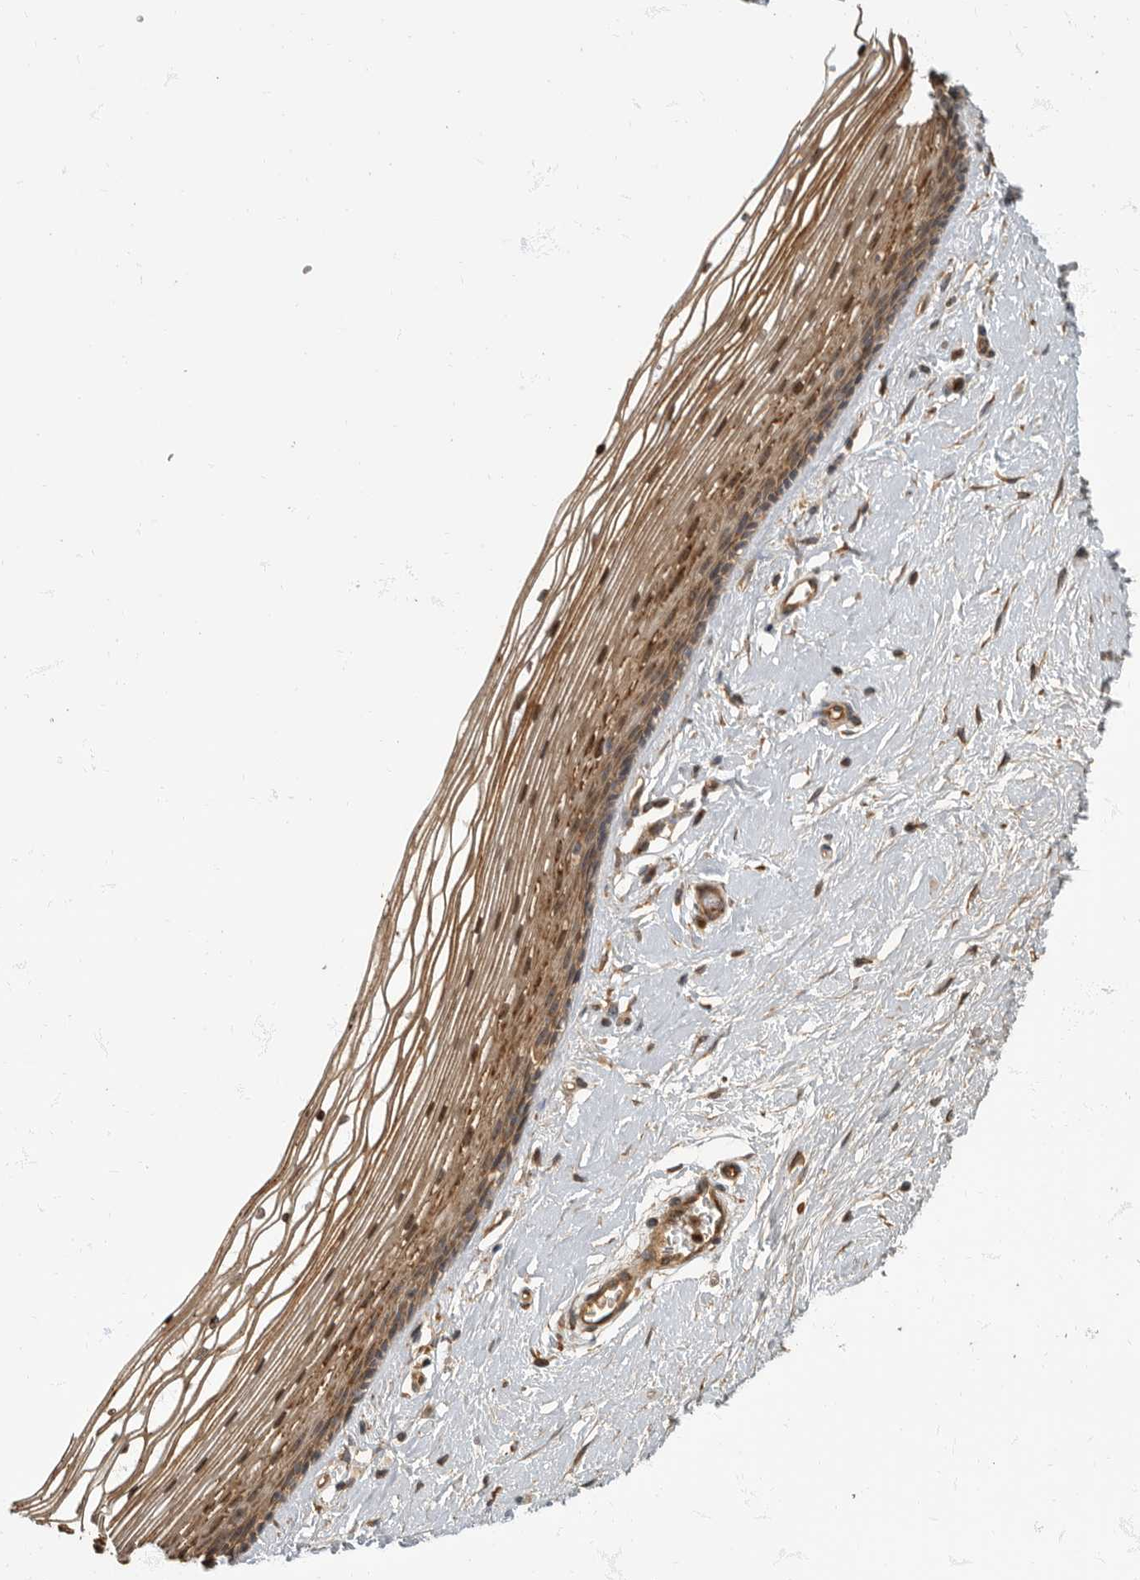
{"staining": {"intensity": "moderate", "quantity": ">75%", "location": "cytoplasmic/membranous"}, "tissue": "vagina", "cell_type": "Squamous epithelial cells", "image_type": "normal", "snomed": [{"axis": "morphology", "description": "Normal tissue, NOS"}, {"axis": "topography", "description": "Vagina"}], "caption": "About >75% of squamous epithelial cells in benign vagina demonstrate moderate cytoplasmic/membranous protein positivity as visualized by brown immunohistochemical staining.", "gene": "DAAM1", "patient": {"sex": "female", "age": 46}}